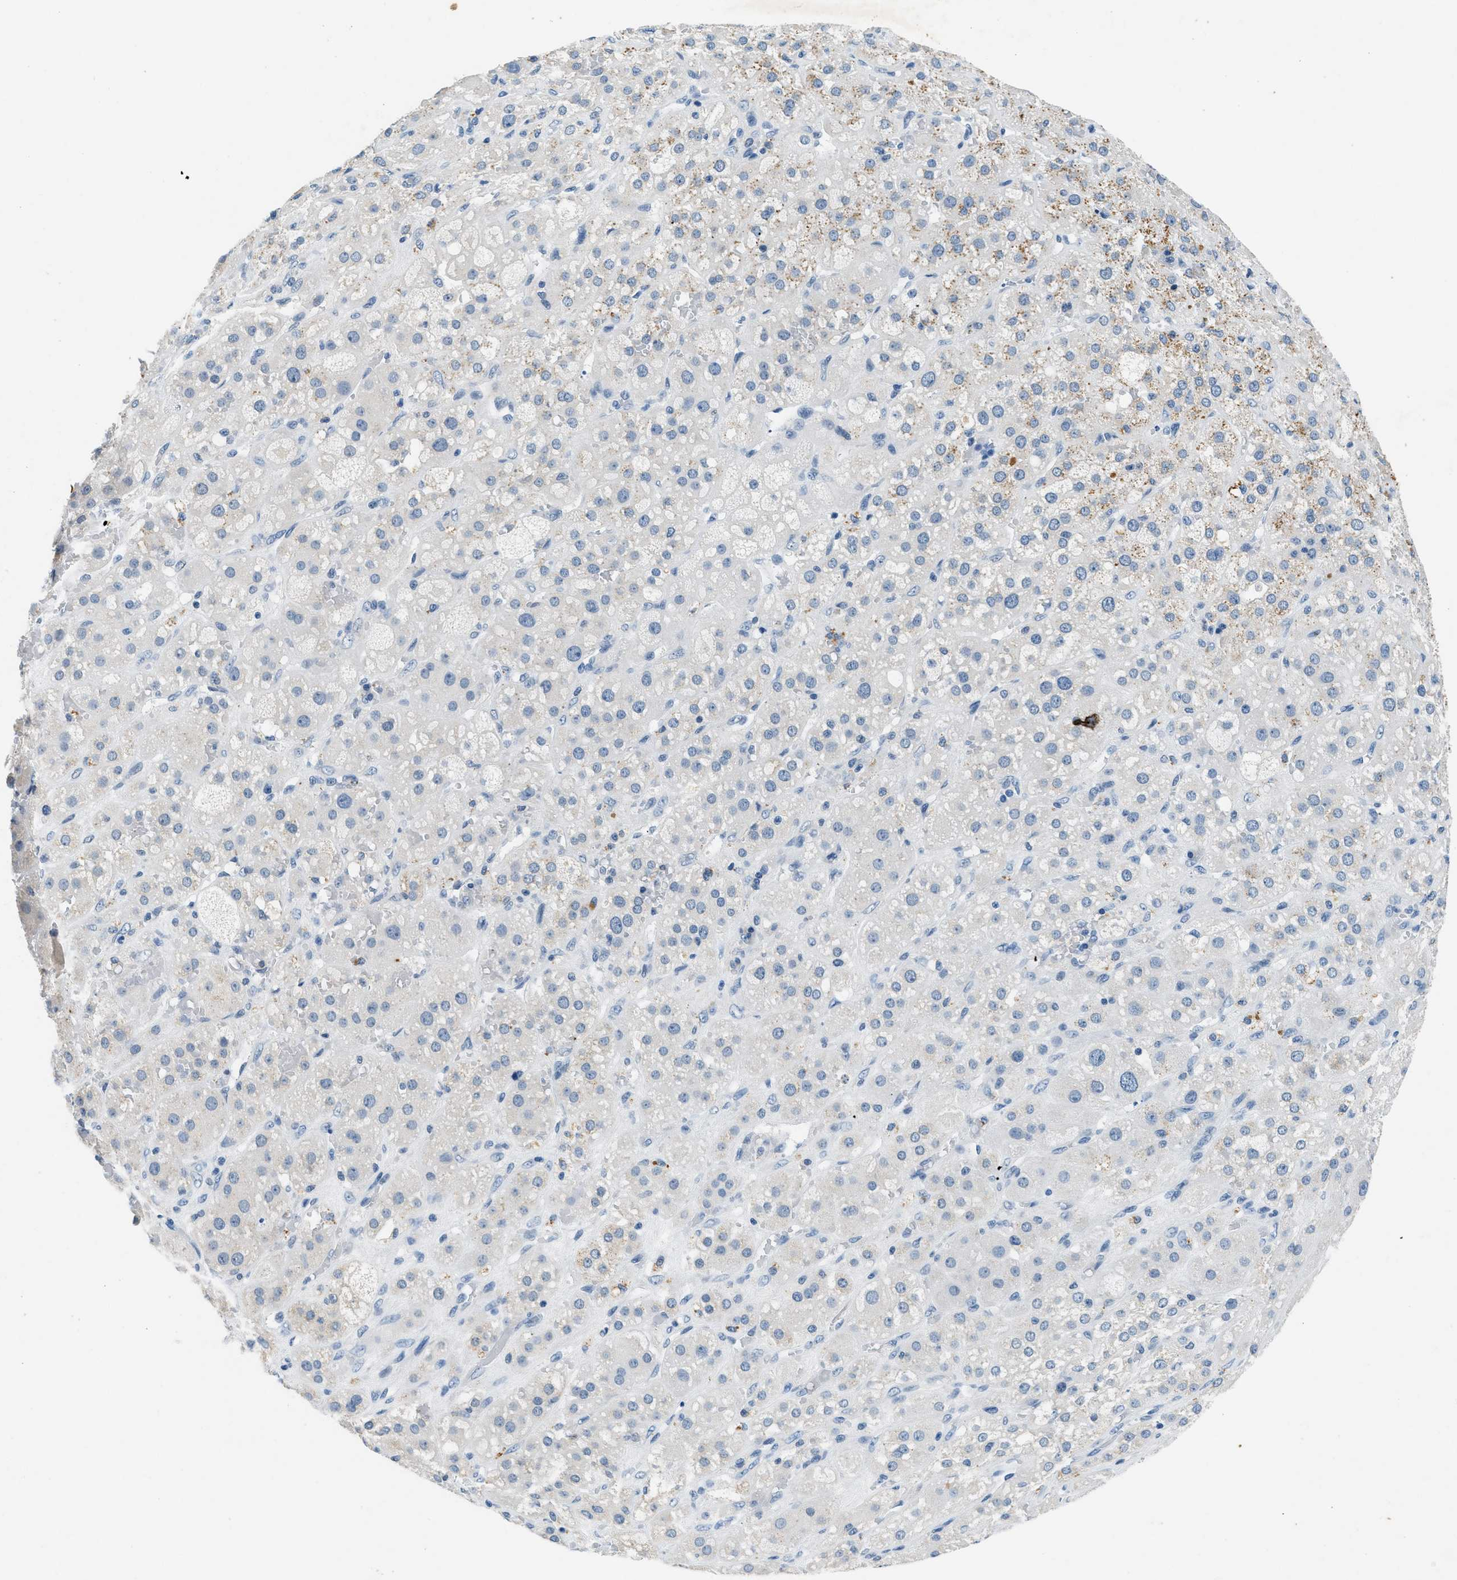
{"staining": {"intensity": "moderate", "quantity": "<25%", "location": "cytoplasmic/membranous"}, "tissue": "adrenal gland", "cell_type": "Glandular cells", "image_type": "normal", "snomed": [{"axis": "morphology", "description": "Normal tissue, NOS"}, {"axis": "topography", "description": "Adrenal gland"}], "caption": "Immunohistochemistry of benign human adrenal gland demonstrates low levels of moderate cytoplasmic/membranous expression in approximately <25% of glandular cells.", "gene": "CFAP20", "patient": {"sex": "female", "age": 47}}